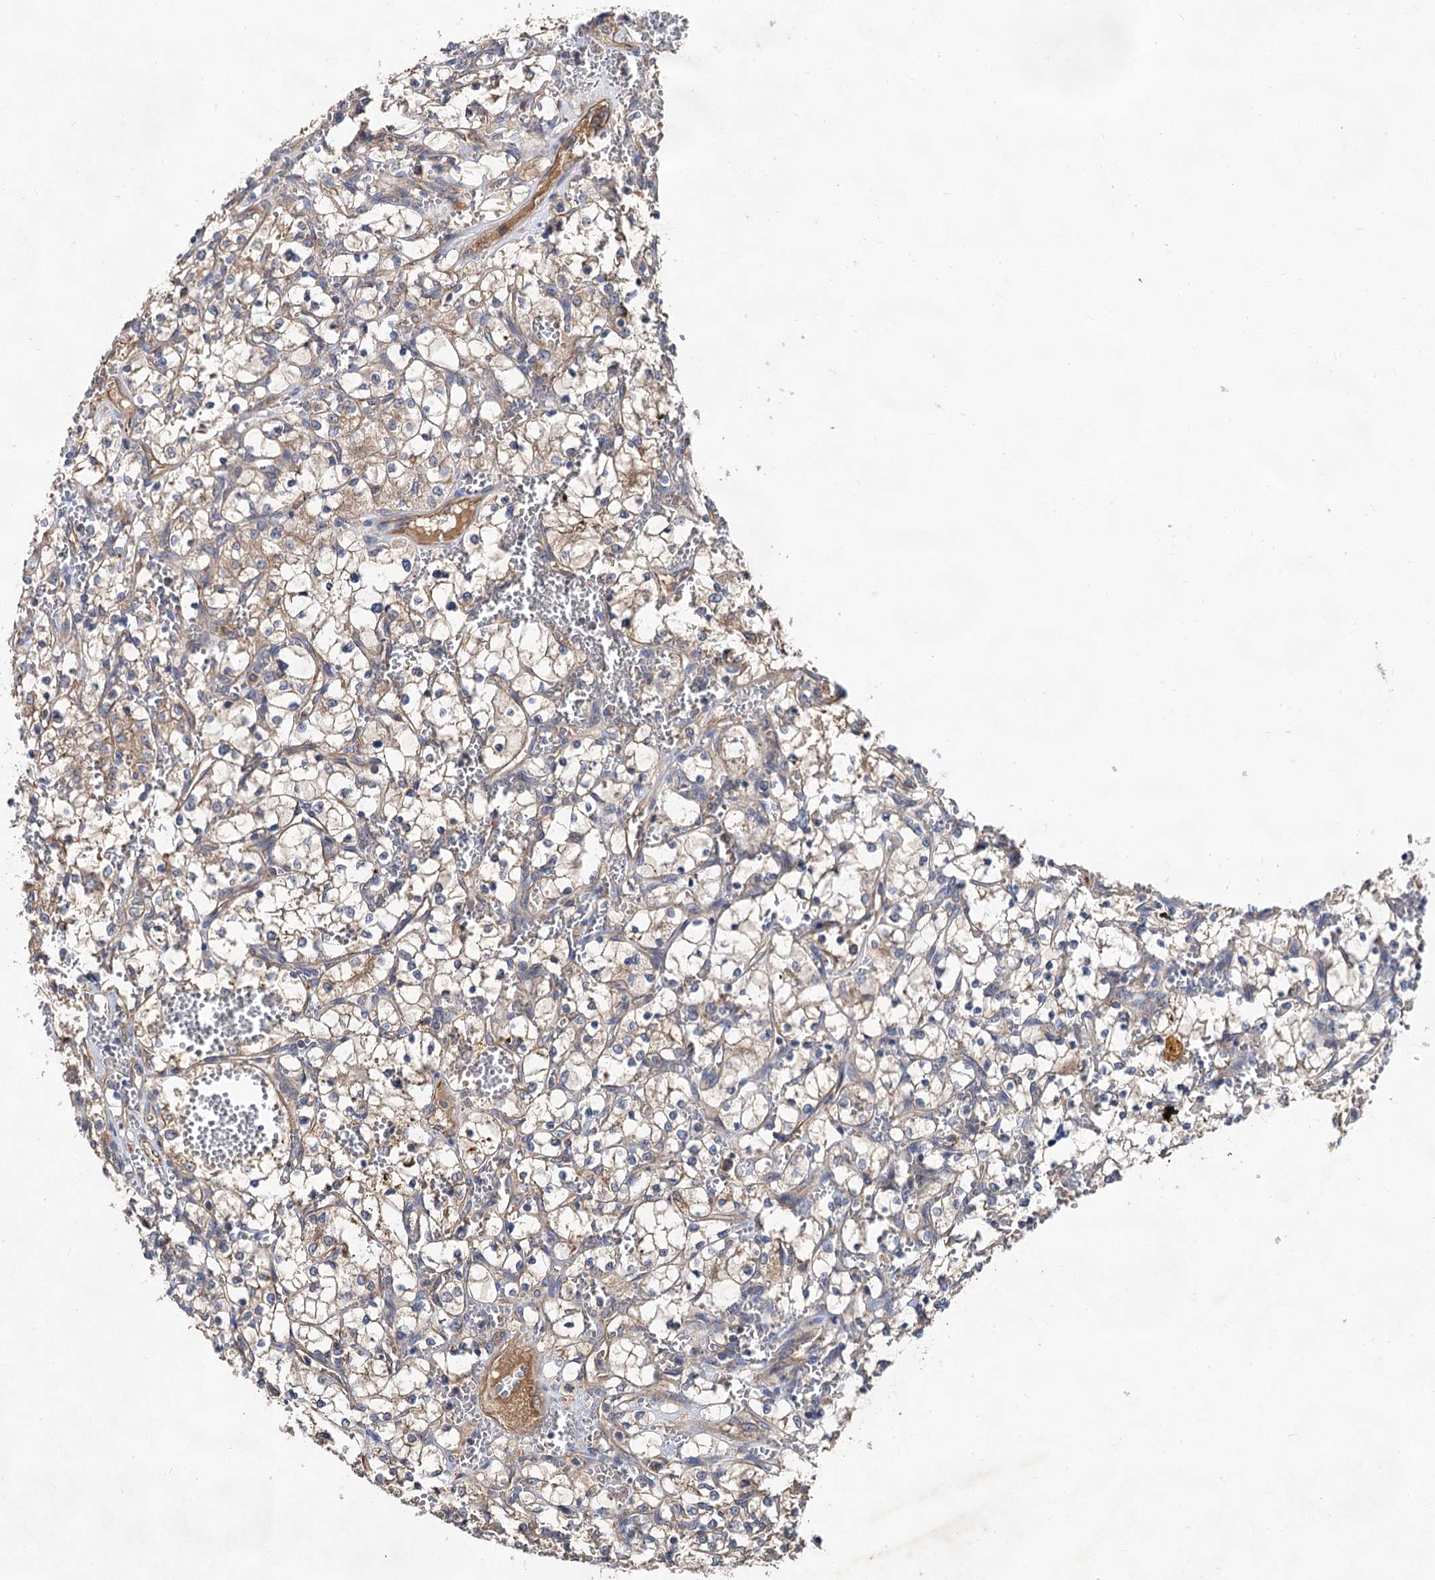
{"staining": {"intensity": "weak", "quantity": "25%-75%", "location": "cytoplasmic/membranous"}, "tissue": "renal cancer", "cell_type": "Tumor cells", "image_type": "cancer", "snomed": [{"axis": "morphology", "description": "Adenocarcinoma, NOS"}, {"axis": "topography", "description": "Kidney"}], "caption": "Protein analysis of adenocarcinoma (renal) tissue reveals weak cytoplasmic/membranous staining in about 25%-75% of tumor cells.", "gene": "TEX9", "patient": {"sex": "female", "age": 69}}